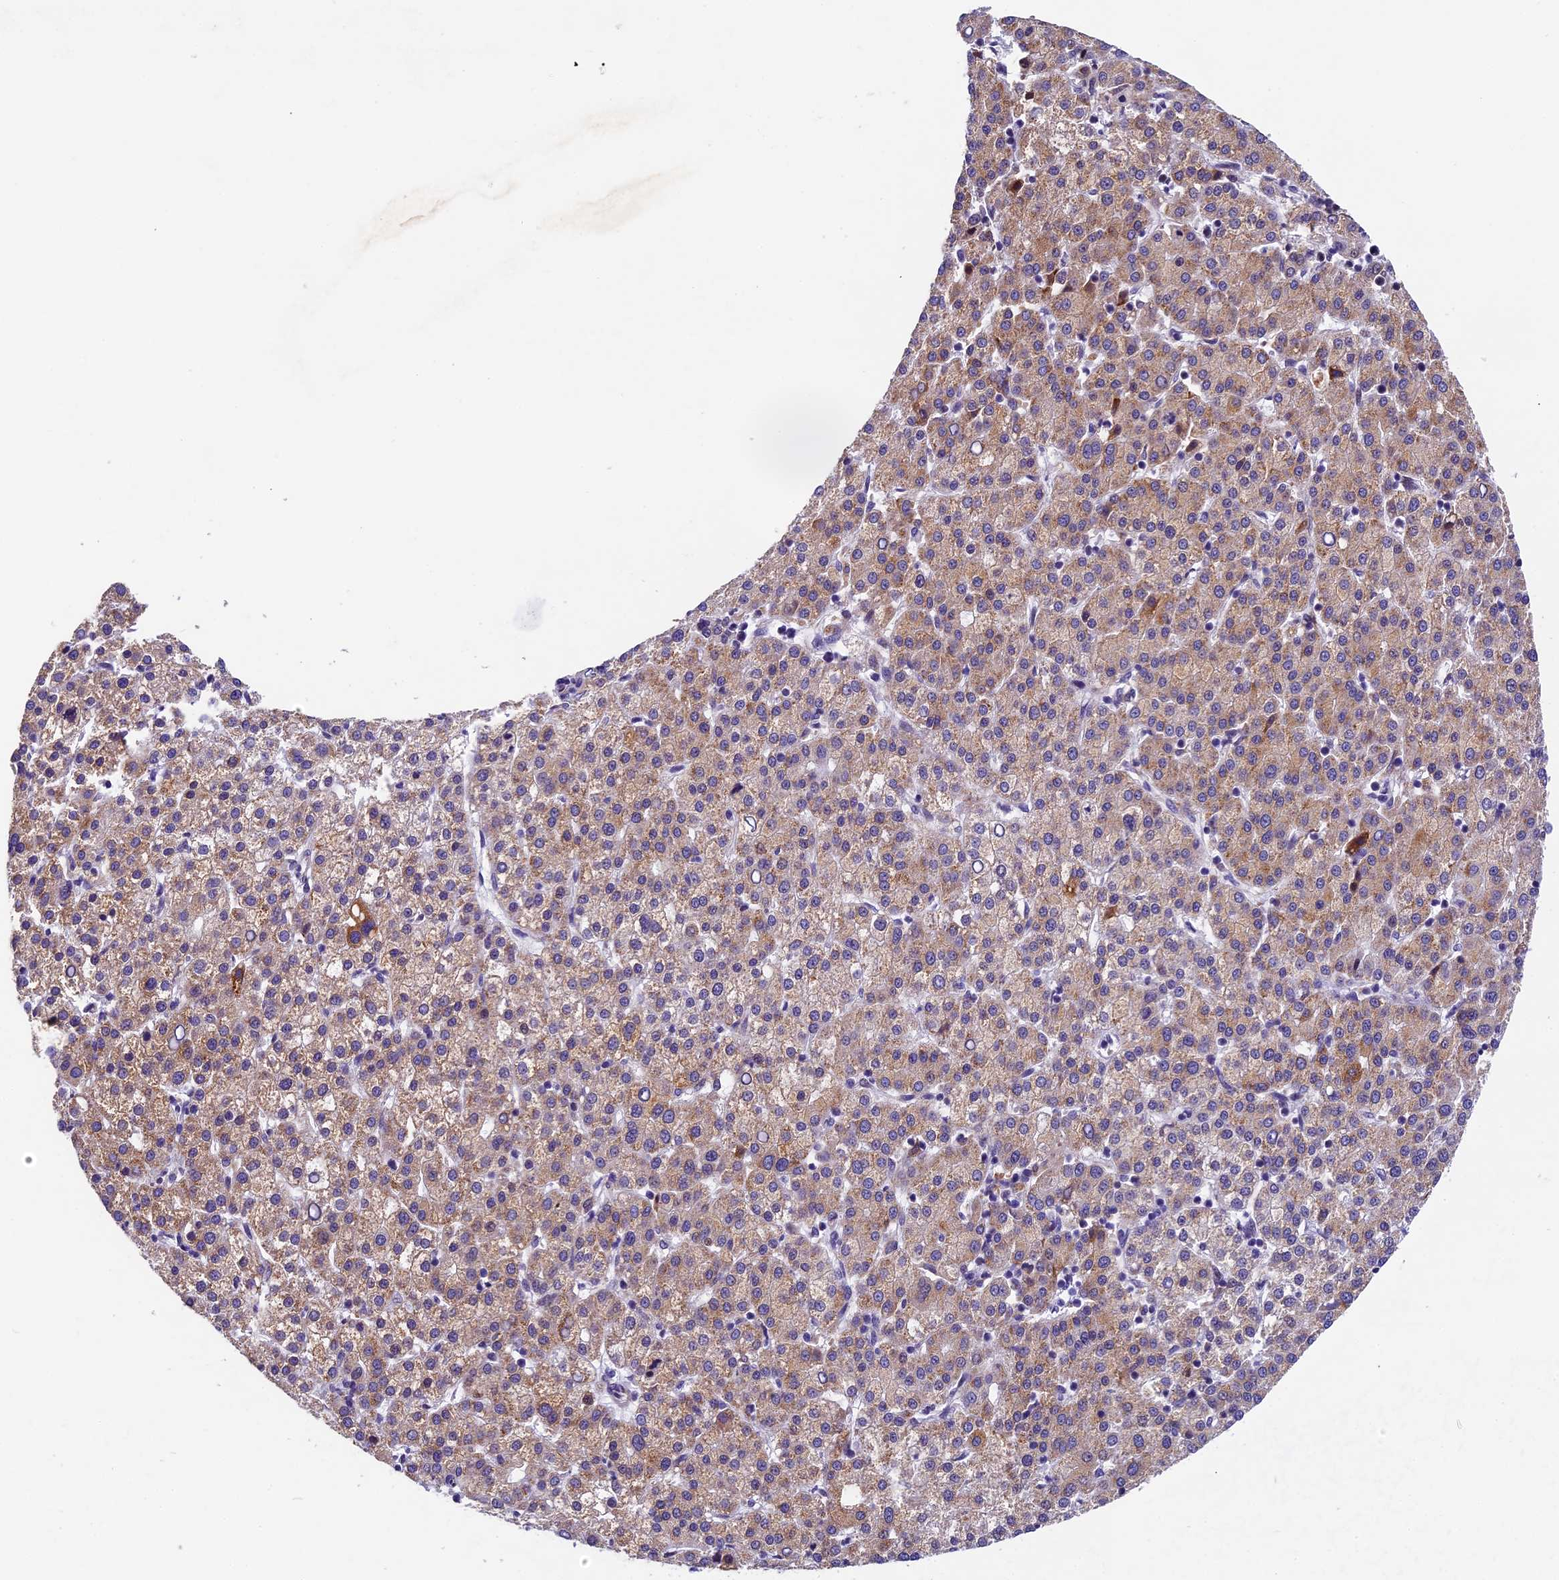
{"staining": {"intensity": "weak", "quantity": ">75%", "location": "cytoplasmic/membranous"}, "tissue": "liver cancer", "cell_type": "Tumor cells", "image_type": "cancer", "snomed": [{"axis": "morphology", "description": "Carcinoma, Hepatocellular, NOS"}, {"axis": "topography", "description": "Liver"}], "caption": "Liver cancer tissue displays weak cytoplasmic/membranous staining in about >75% of tumor cells The staining was performed using DAB, with brown indicating positive protein expression. Nuclei are stained blue with hematoxylin.", "gene": "CCSER1", "patient": {"sex": "female", "age": 58}}